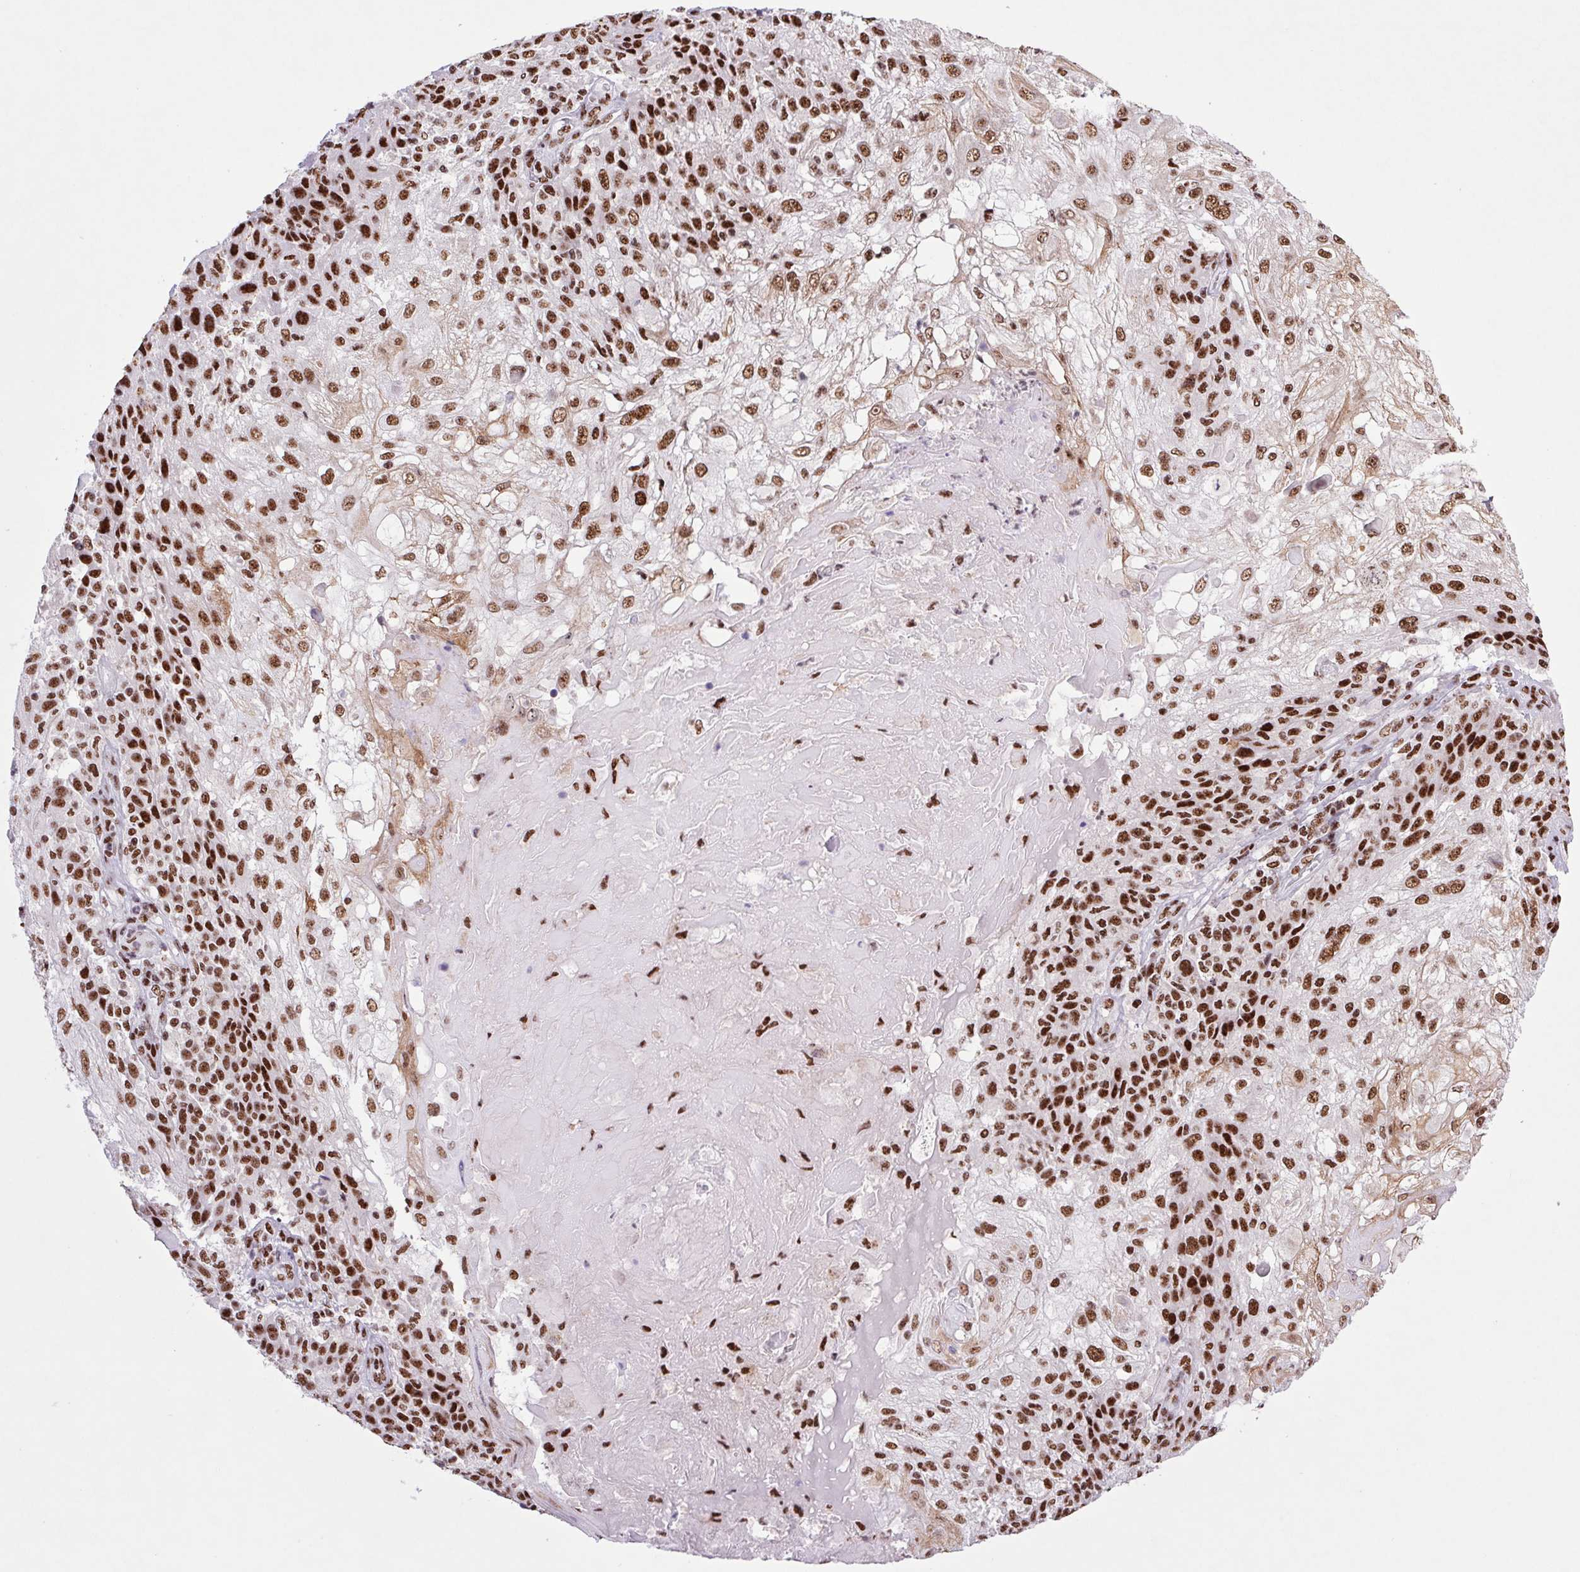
{"staining": {"intensity": "strong", "quantity": ">75%", "location": "nuclear"}, "tissue": "skin cancer", "cell_type": "Tumor cells", "image_type": "cancer", "snomed": [{"axis": "morphology", "description": "Normal tissue, NOS"}, {"axis": "morphology", "description": "Squamous cell carcinoma, NOS"}, {"axis": "topography", "description": "Skin"}], "caption": "Strong nuclear protein expression is identified in about >75% of tumor cells in skin cancer (squamous cell carcinoma).", "gene": "LDLRAD4", "patient": {"sex": "female", "age": 83}}